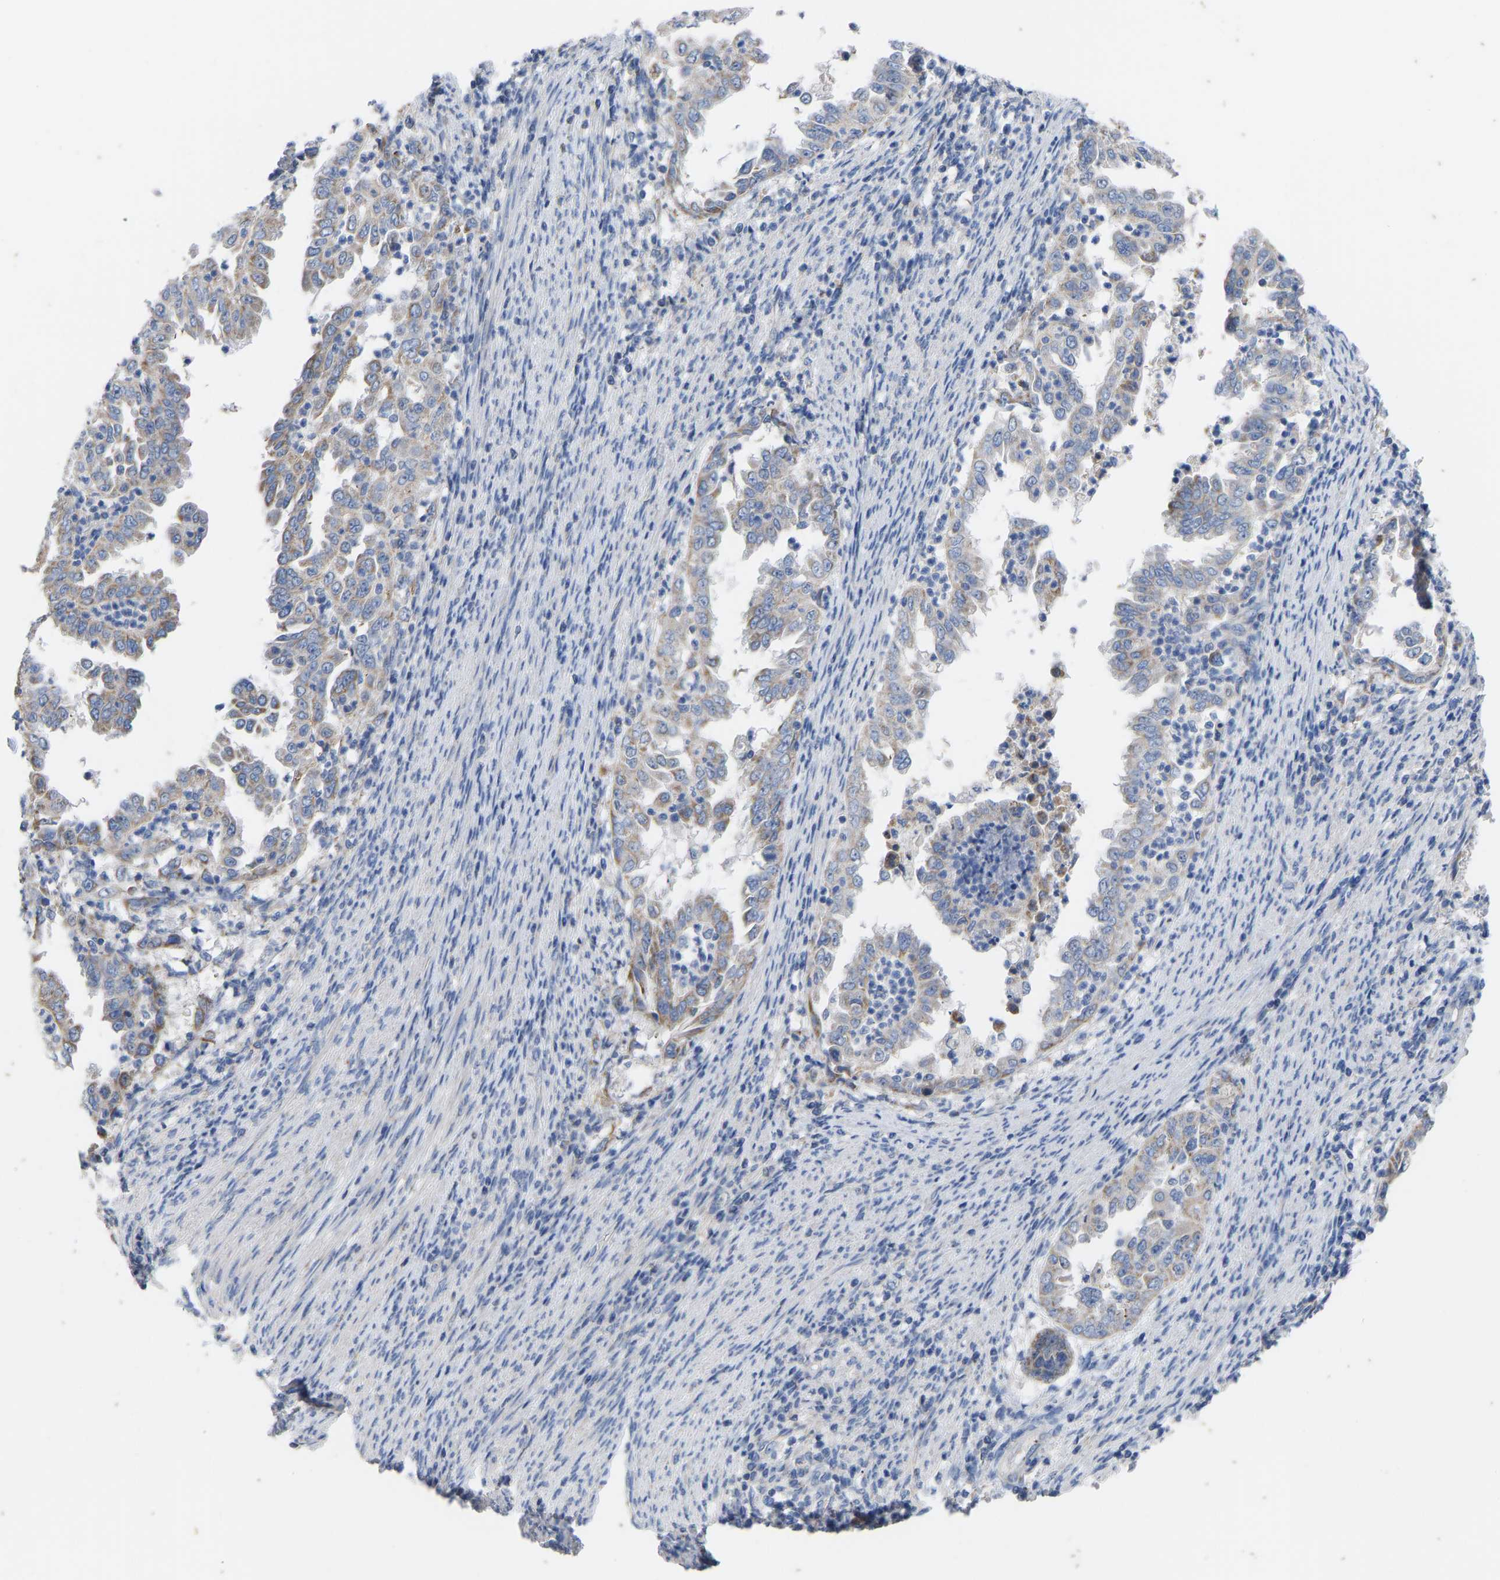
{"staining": {"intensity": "moderate", "quantity": "<25%", "location": "cytoplasmic/membranous"}, "tissue": "endometrial cancer", "cell_type": "Tumor cells", "image_type": "cancer", "snomed": [{"axis": "morphology", "description": "Adenocarcinoma, NOS"}, {"axis": "topography", "description": "Endometrium"}], "caption": "Endometrial cancer (adenocarcinoma) tissue reveals moderate cytoplasmic/membranous staining in about <25% of tumor cells", "gene": "OLIG2", "patient": {"sex": "female", "age": 85}}